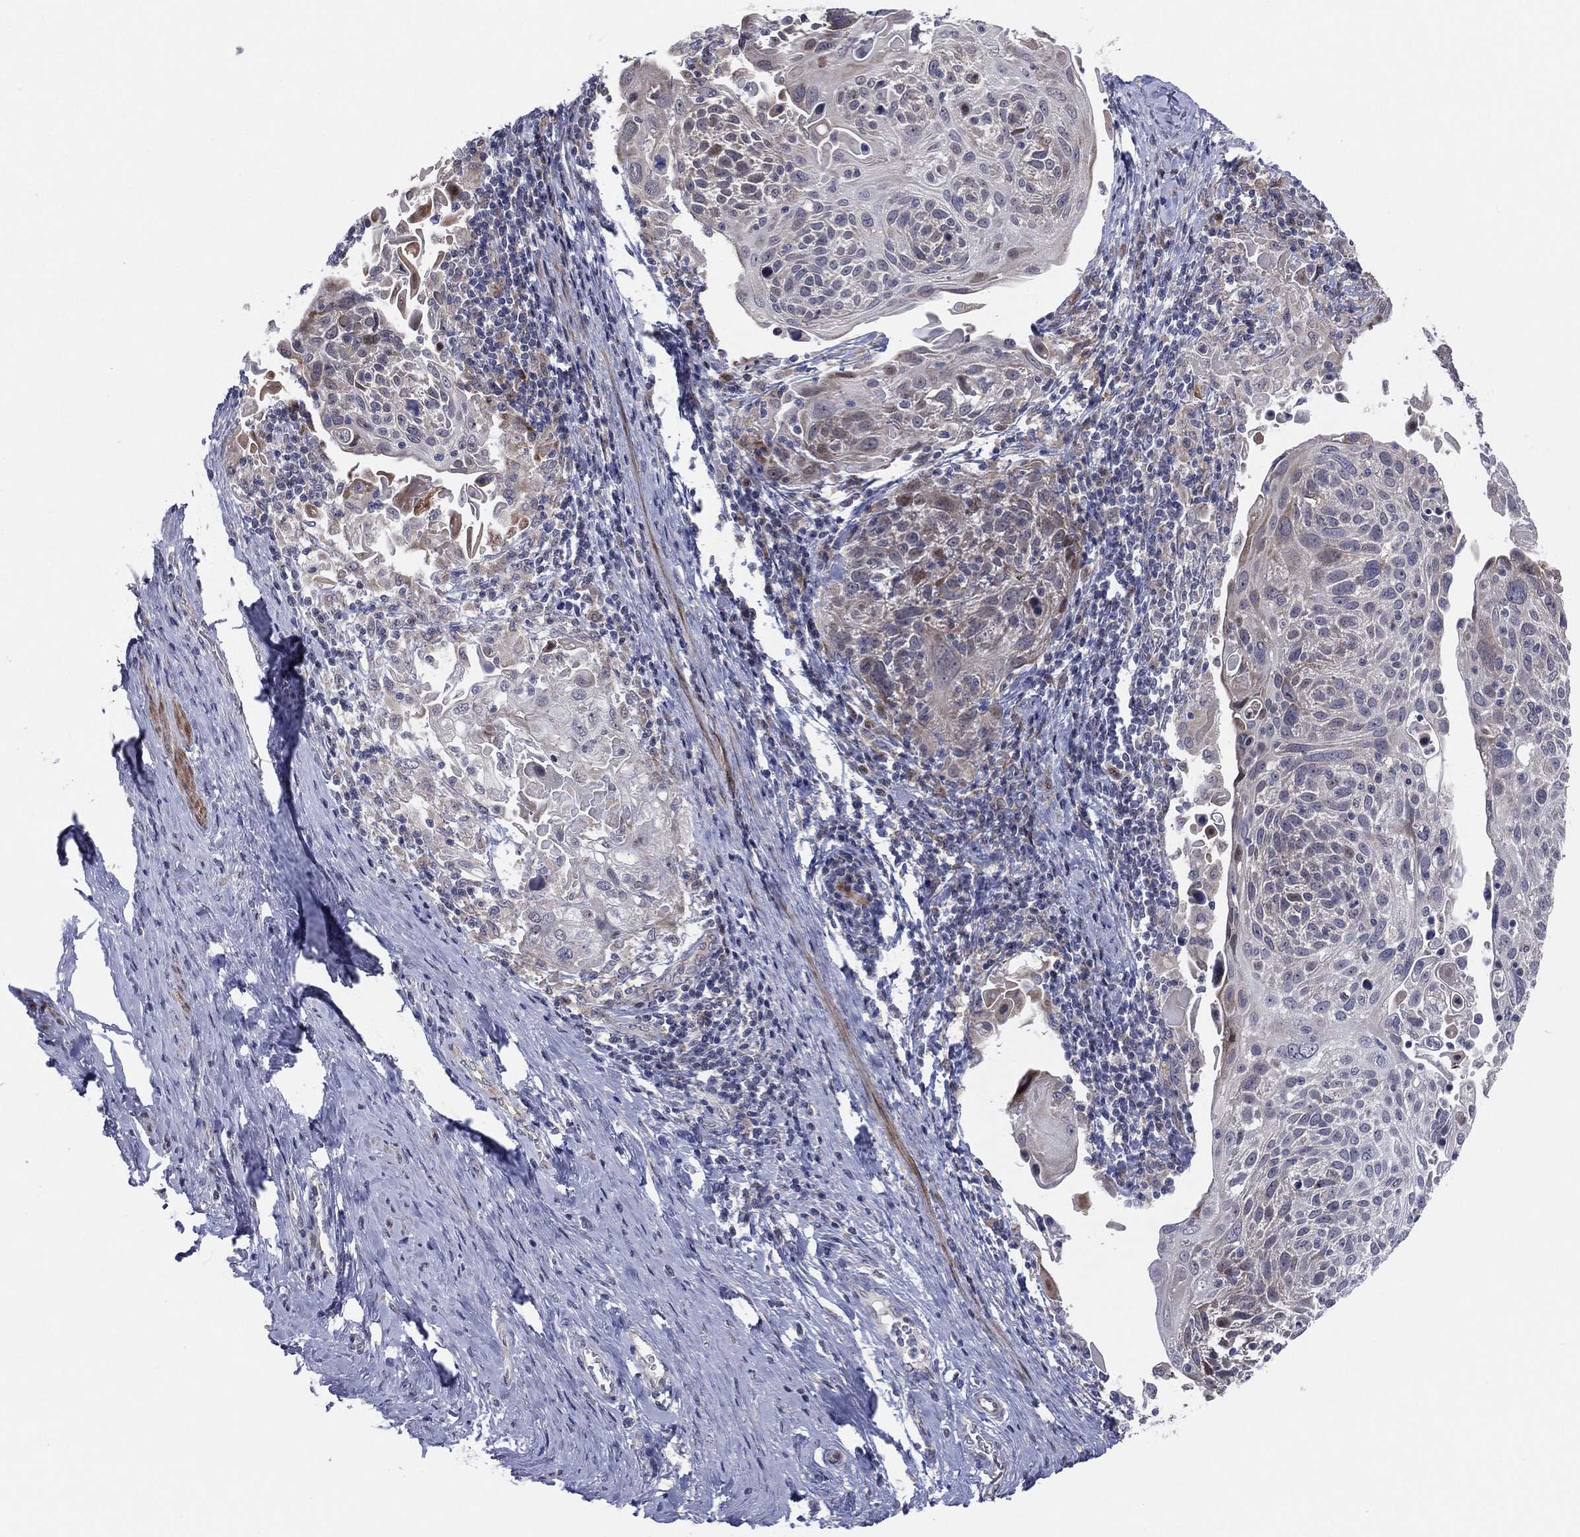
{"staining": {"intensity": "negative", "quantity": "none", "location": "none"}, "tissue": "cervical cancer", "cell_type": "Tumor cells", "image_type": "cancer", "snomed": [{"axis": "morphology", "description": "Squamous cell carcinoma, NOS"}, {"axis": "topography", "description": "Cervix"}], "caption": "Immunohistochemical staining of cervical squamous cell carcinoma demonstrates no significant expression in tumor cells.", "gene": "UTP14A", "patient": {"sex": "female", "age": 61}}